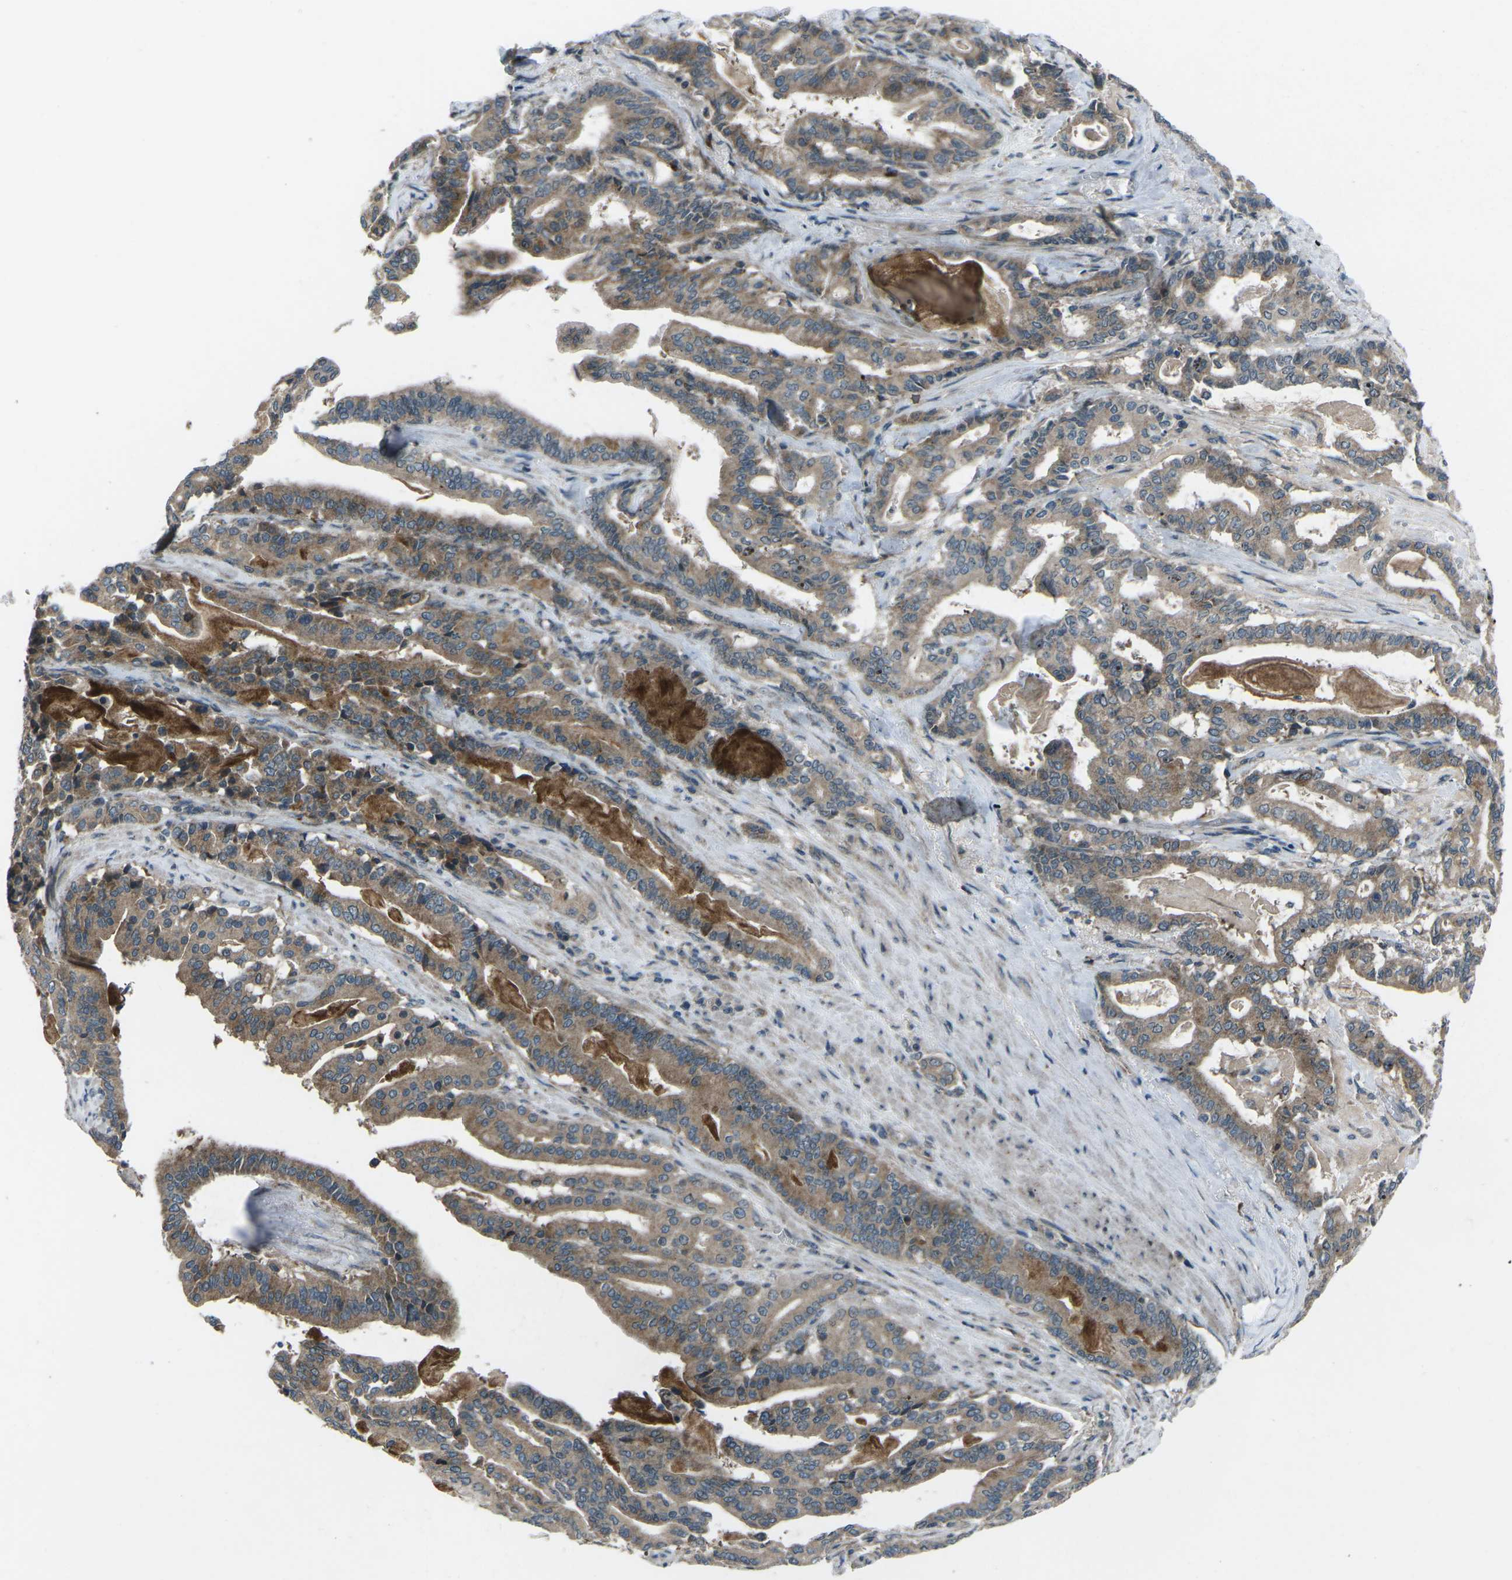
{"staining": {"intensity": "moderate", "quantity": ">75%", "location": "cytoplasmic/membranous"}, "tissue": "pancreatic cancer", "cell_type": "Tumor cells", "image_type": "cancer", "snomed": [{"axis": "morphology", "description": "Adenocarcinoma, NOS"}, {"axis": "topography", "description": "Pancreas"}], "caption": "This is an image of IHC staining of adenocarcinoma (pancreatic), which shows moderate expression in the cytoplasmic/membranous of tumor cells.", "gene": "CDK16", "patient": {"sex": "male", "age": 63}}